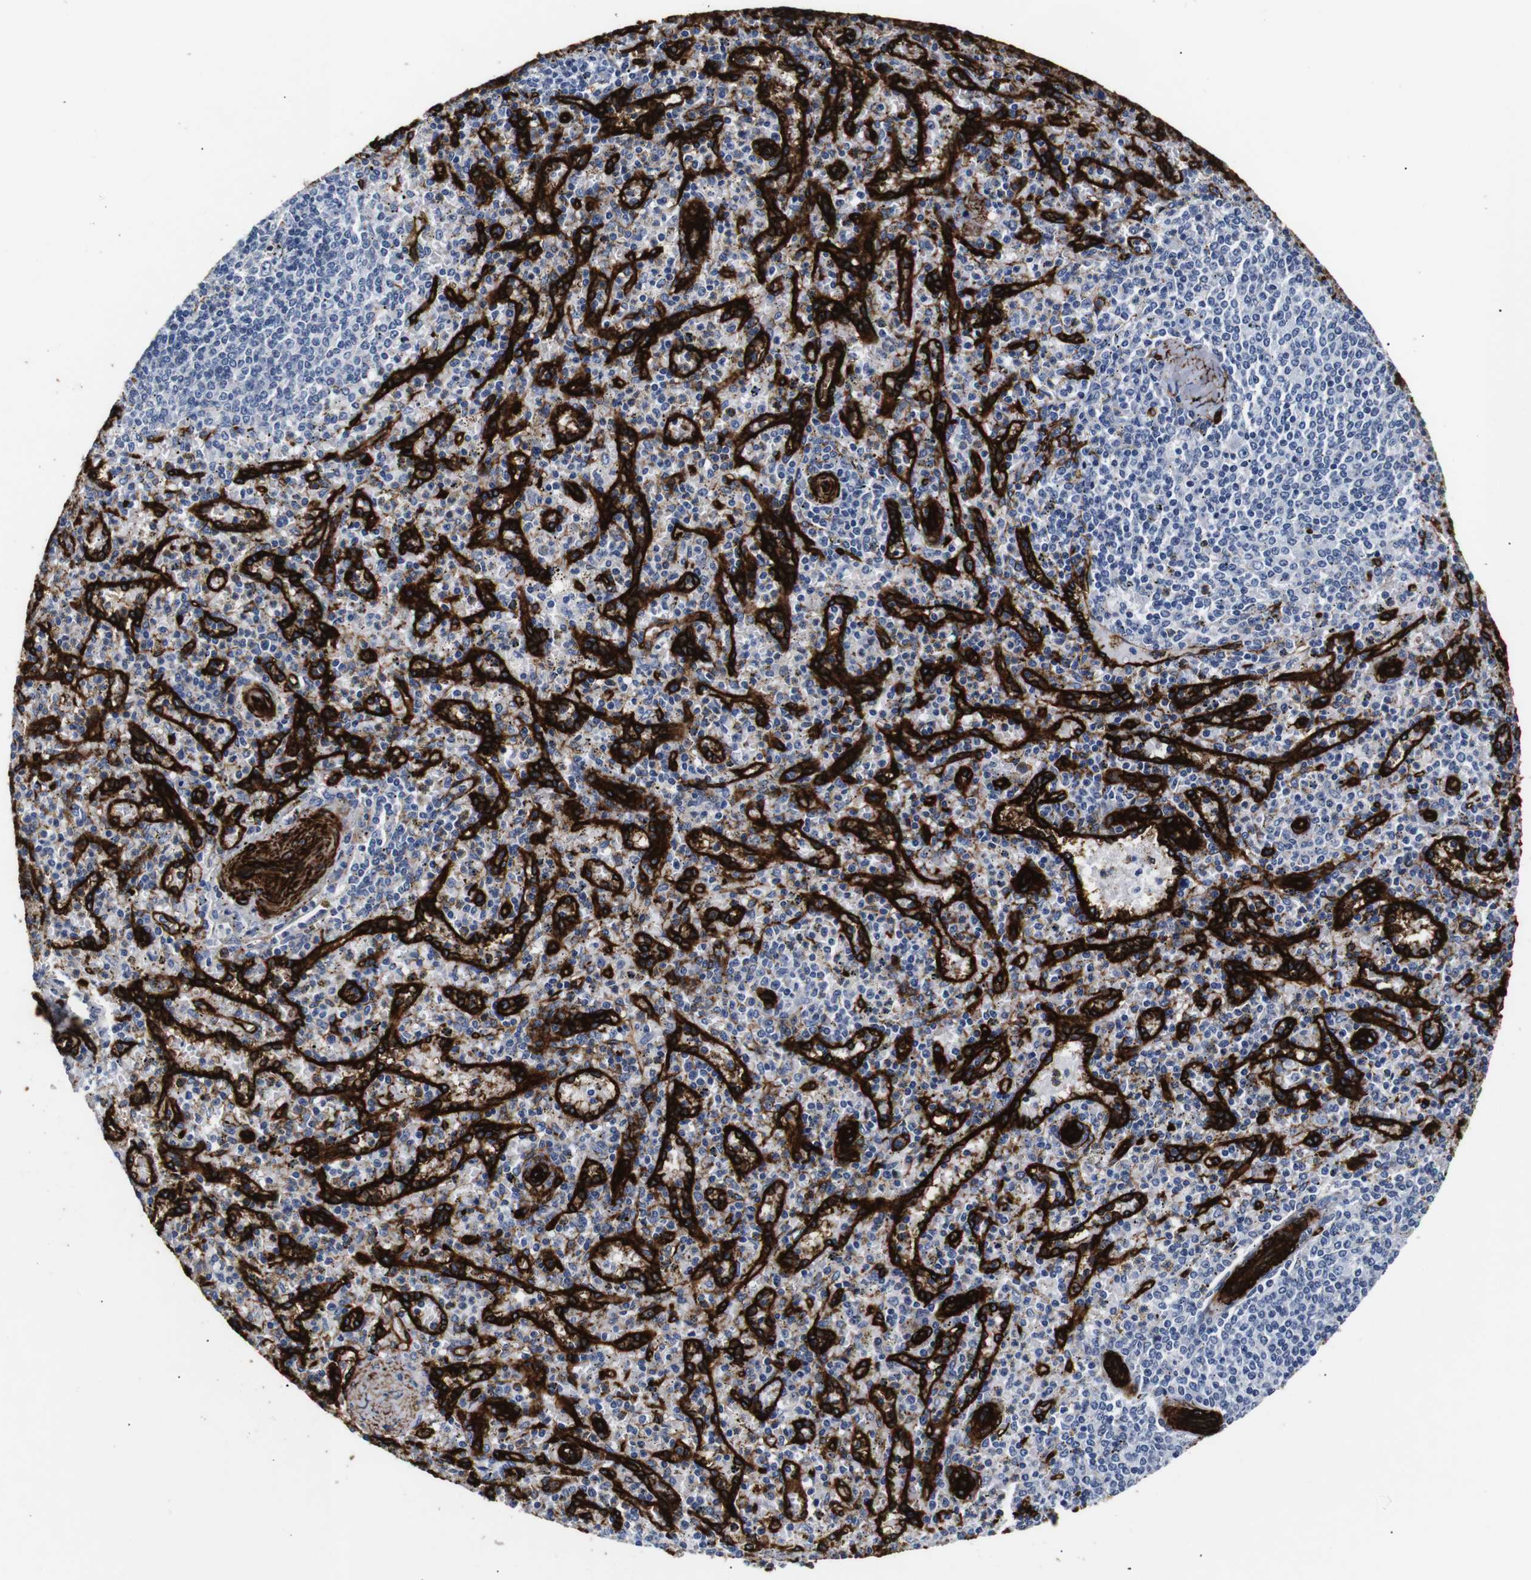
{"staining": {"intensity": "negative", "quantity": "none", "location": "none"}, "tissue": "spleen", "cell_type": "Cells in red pulp", "image_type": "normal", "snomed": [{"axis": "morphology", "description": "Normal tissue, NOS"}, {"axis": "topography", "description": "Spleen"}], "caption": "An IHC histopathology image of benign spleen is shown. There is no staining in cells in red pulp of spleen.", "gene": "CAV2", "patient": {"sex": "male", "age": 72}}